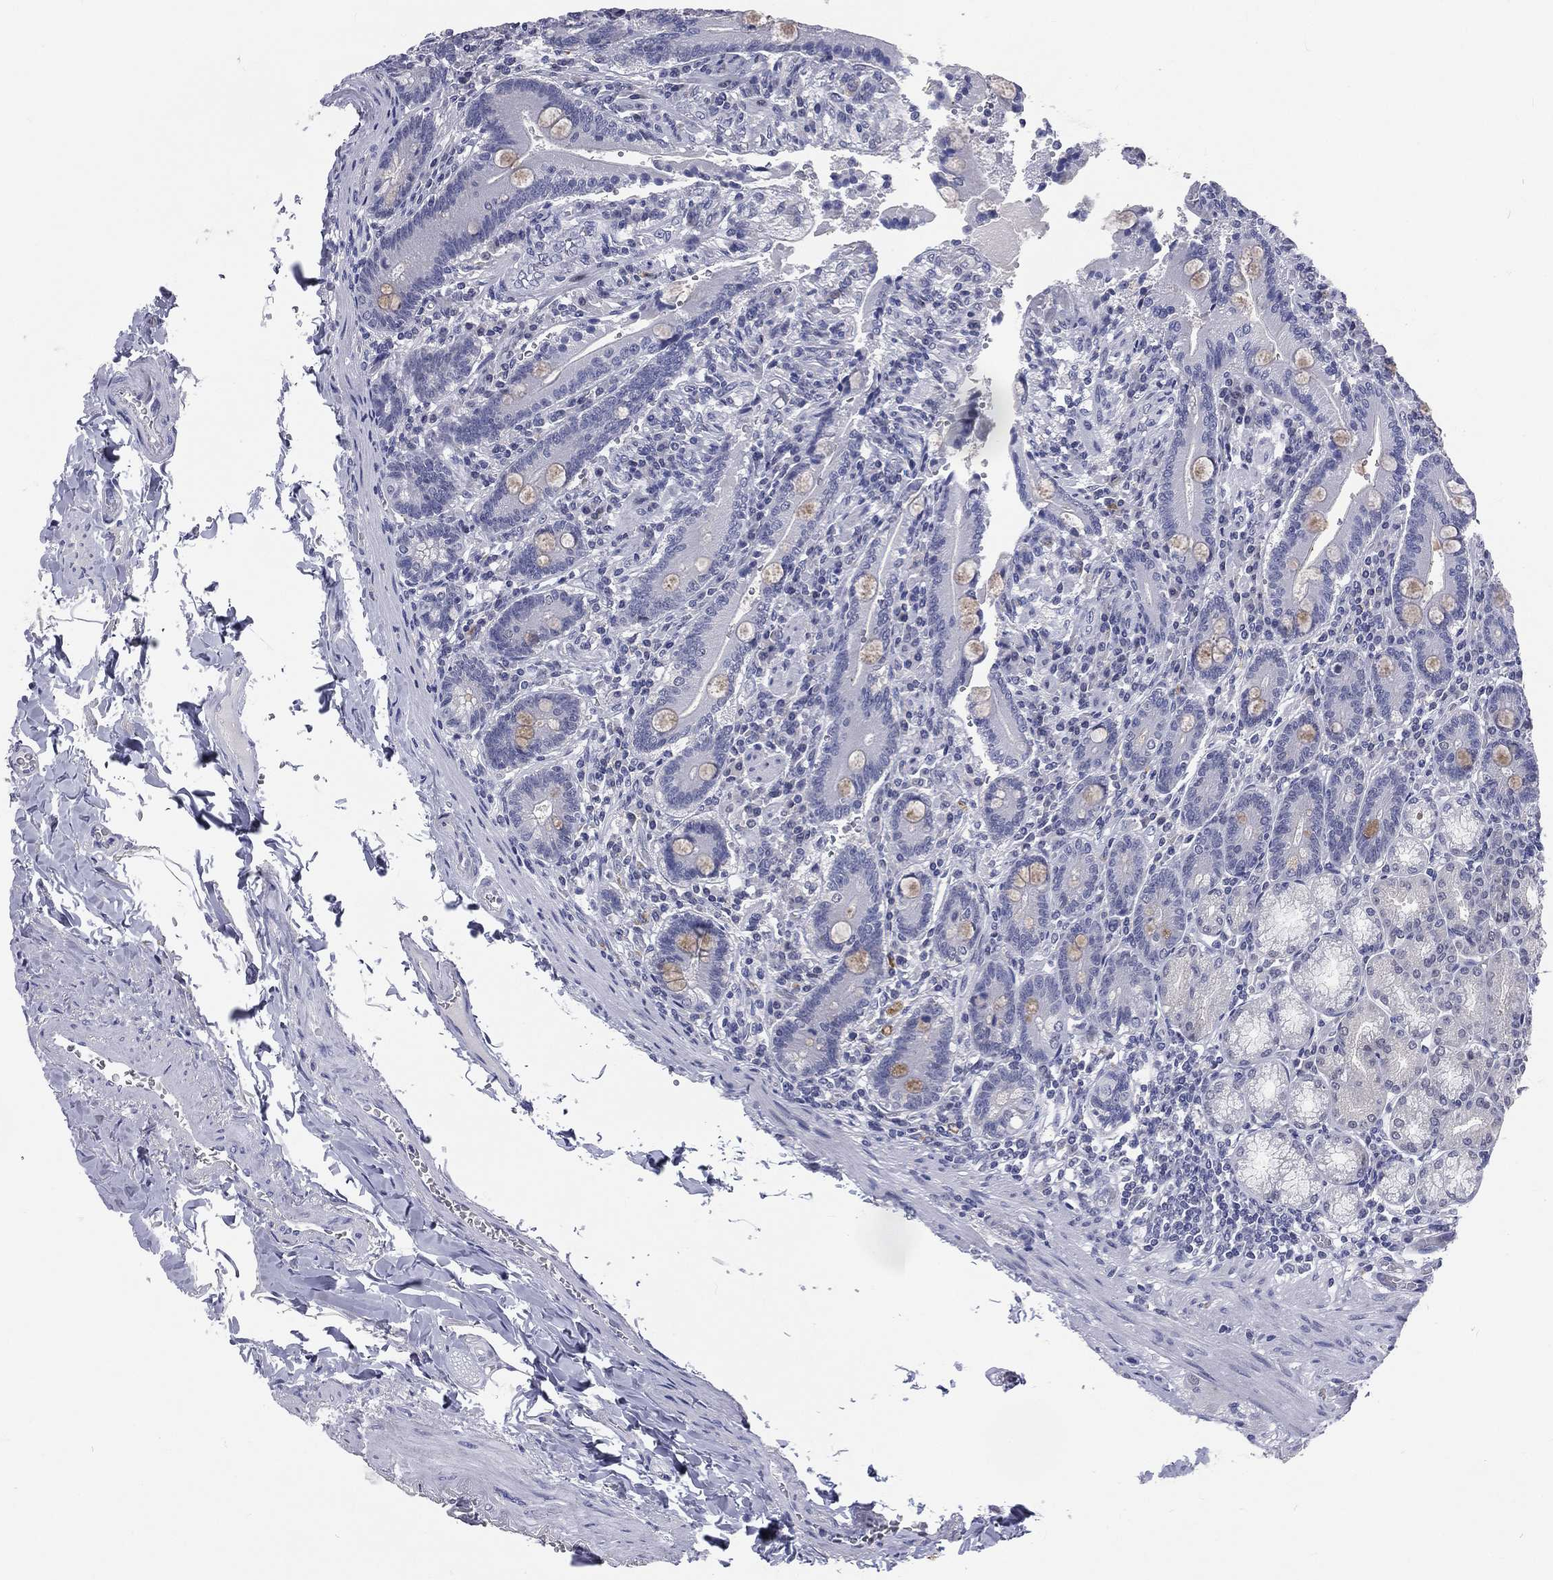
{"staining": {"intensity": "negative", "quantity": "none", "location": "none"}, "tissue": "duodenum", "cell_type": "Glandular cells", "image_type": "normal", "snomed": [{"axis": "morphology", "description": "Normal tissue, NOS"}, {"axis": "topography", "description": "Duodenum"}], "caption": "Immunohistochemistry micrograph of benign duodenum stained for a protein (brown), which reveals no expression in glandular cells.", "gene": "IFT27", "patient": {"sex": "female", "age": 62}}